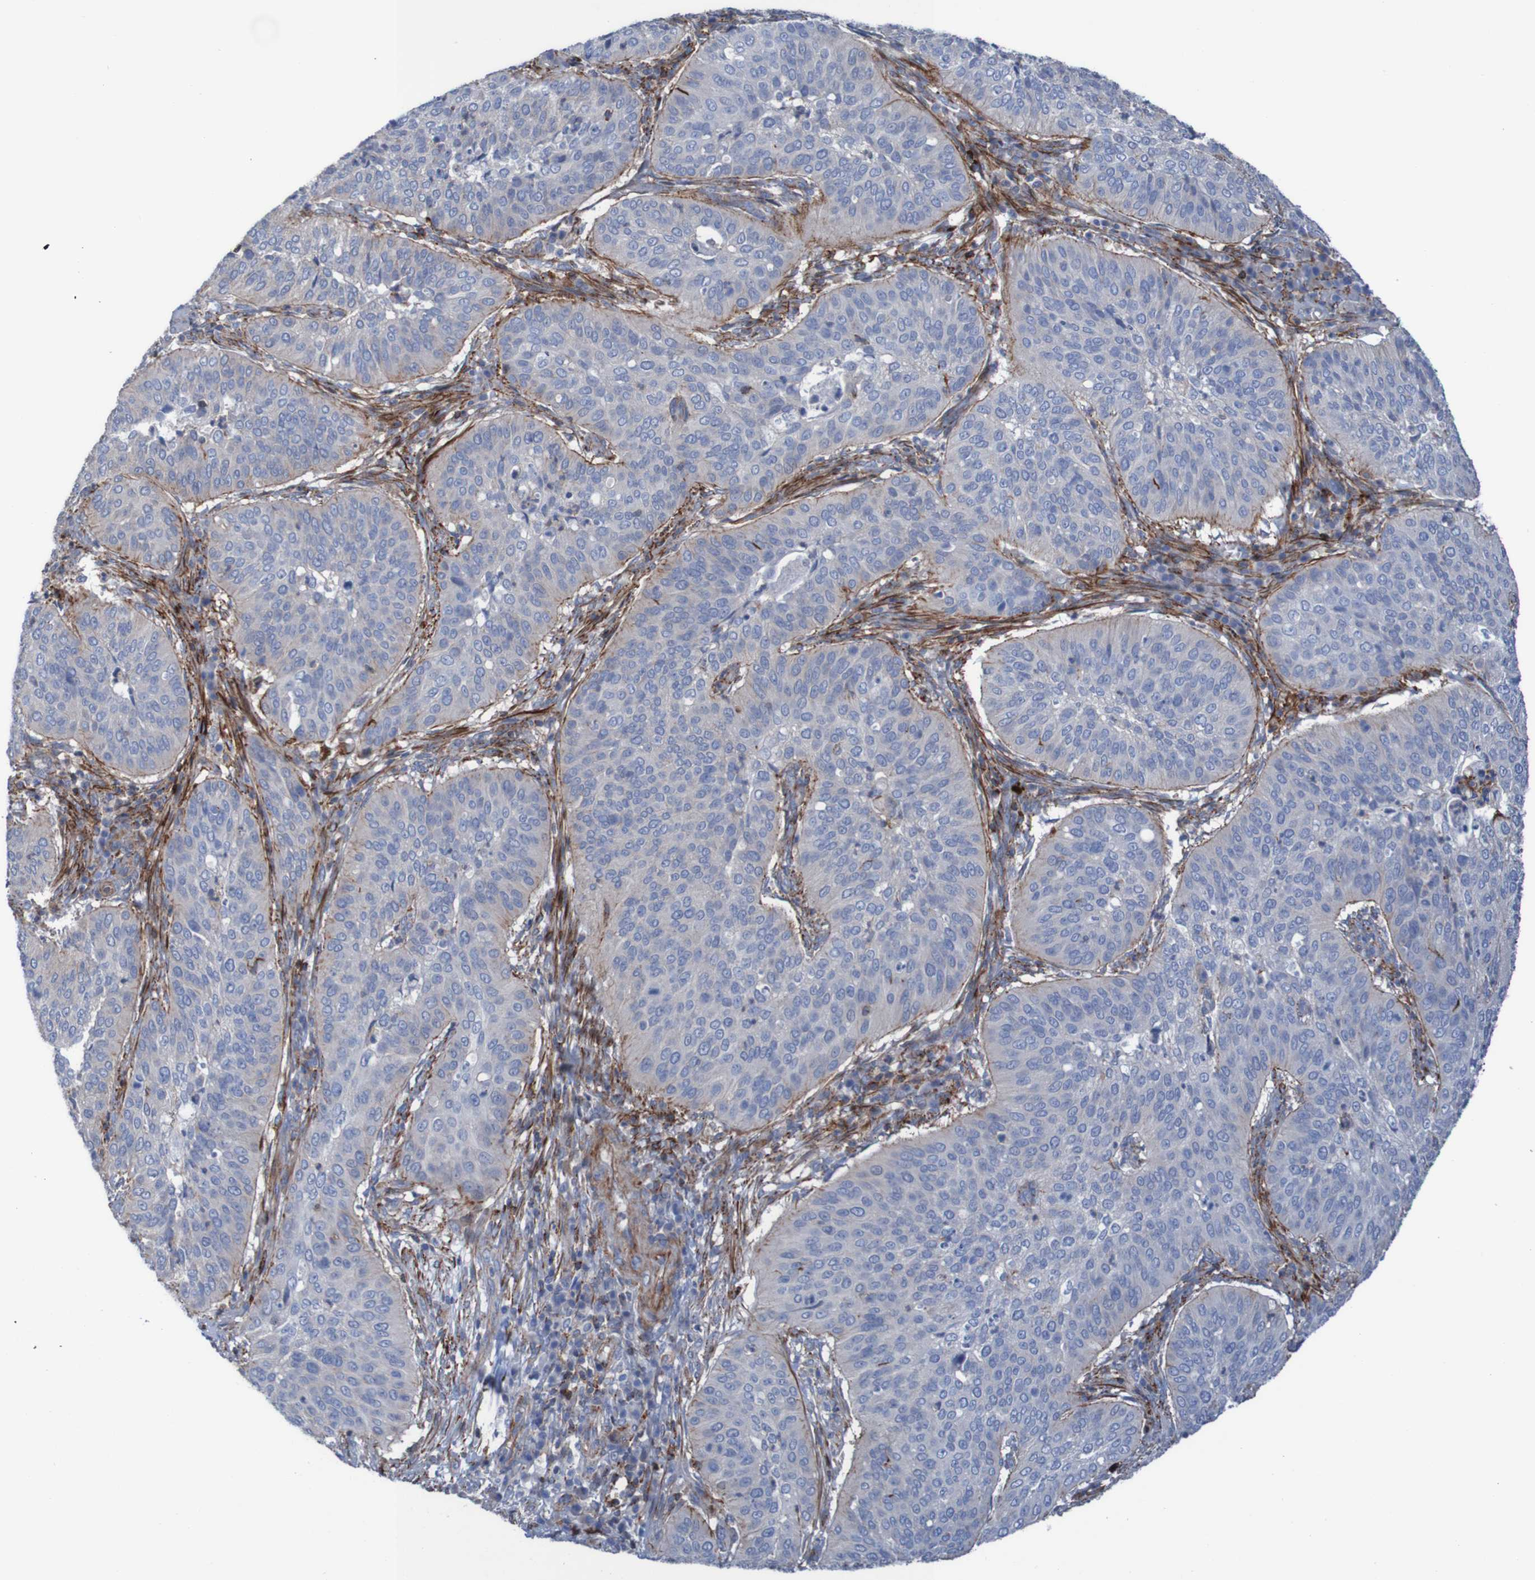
{"staining": {"intensity": "negative", "quantity": "none", "location": "none"}, "tissue": "cervical cancer", "cell_type": "Tumor cells", "image_type": "cancer", "snomed": [{"axis": "morphology", "description": "Normal tissue, NOS"}, {"axis": "morphology", "description": "Squamous cell carcinoma, NOS"}, {"axis": "topography", "description": "Cervix"}], "caption": "This is a photomicrograph of IHC staining of squamous cell carcinoma (cervical), which shows no positivity in tumor cells. (Stains: DAB immunohistochemistry (IHC) with hematoxylin counter stain, Microscopy: brightfield microscopy at high magnification).", "gene": "RNF182", "patient": {"sex": "female", "age": 39}}